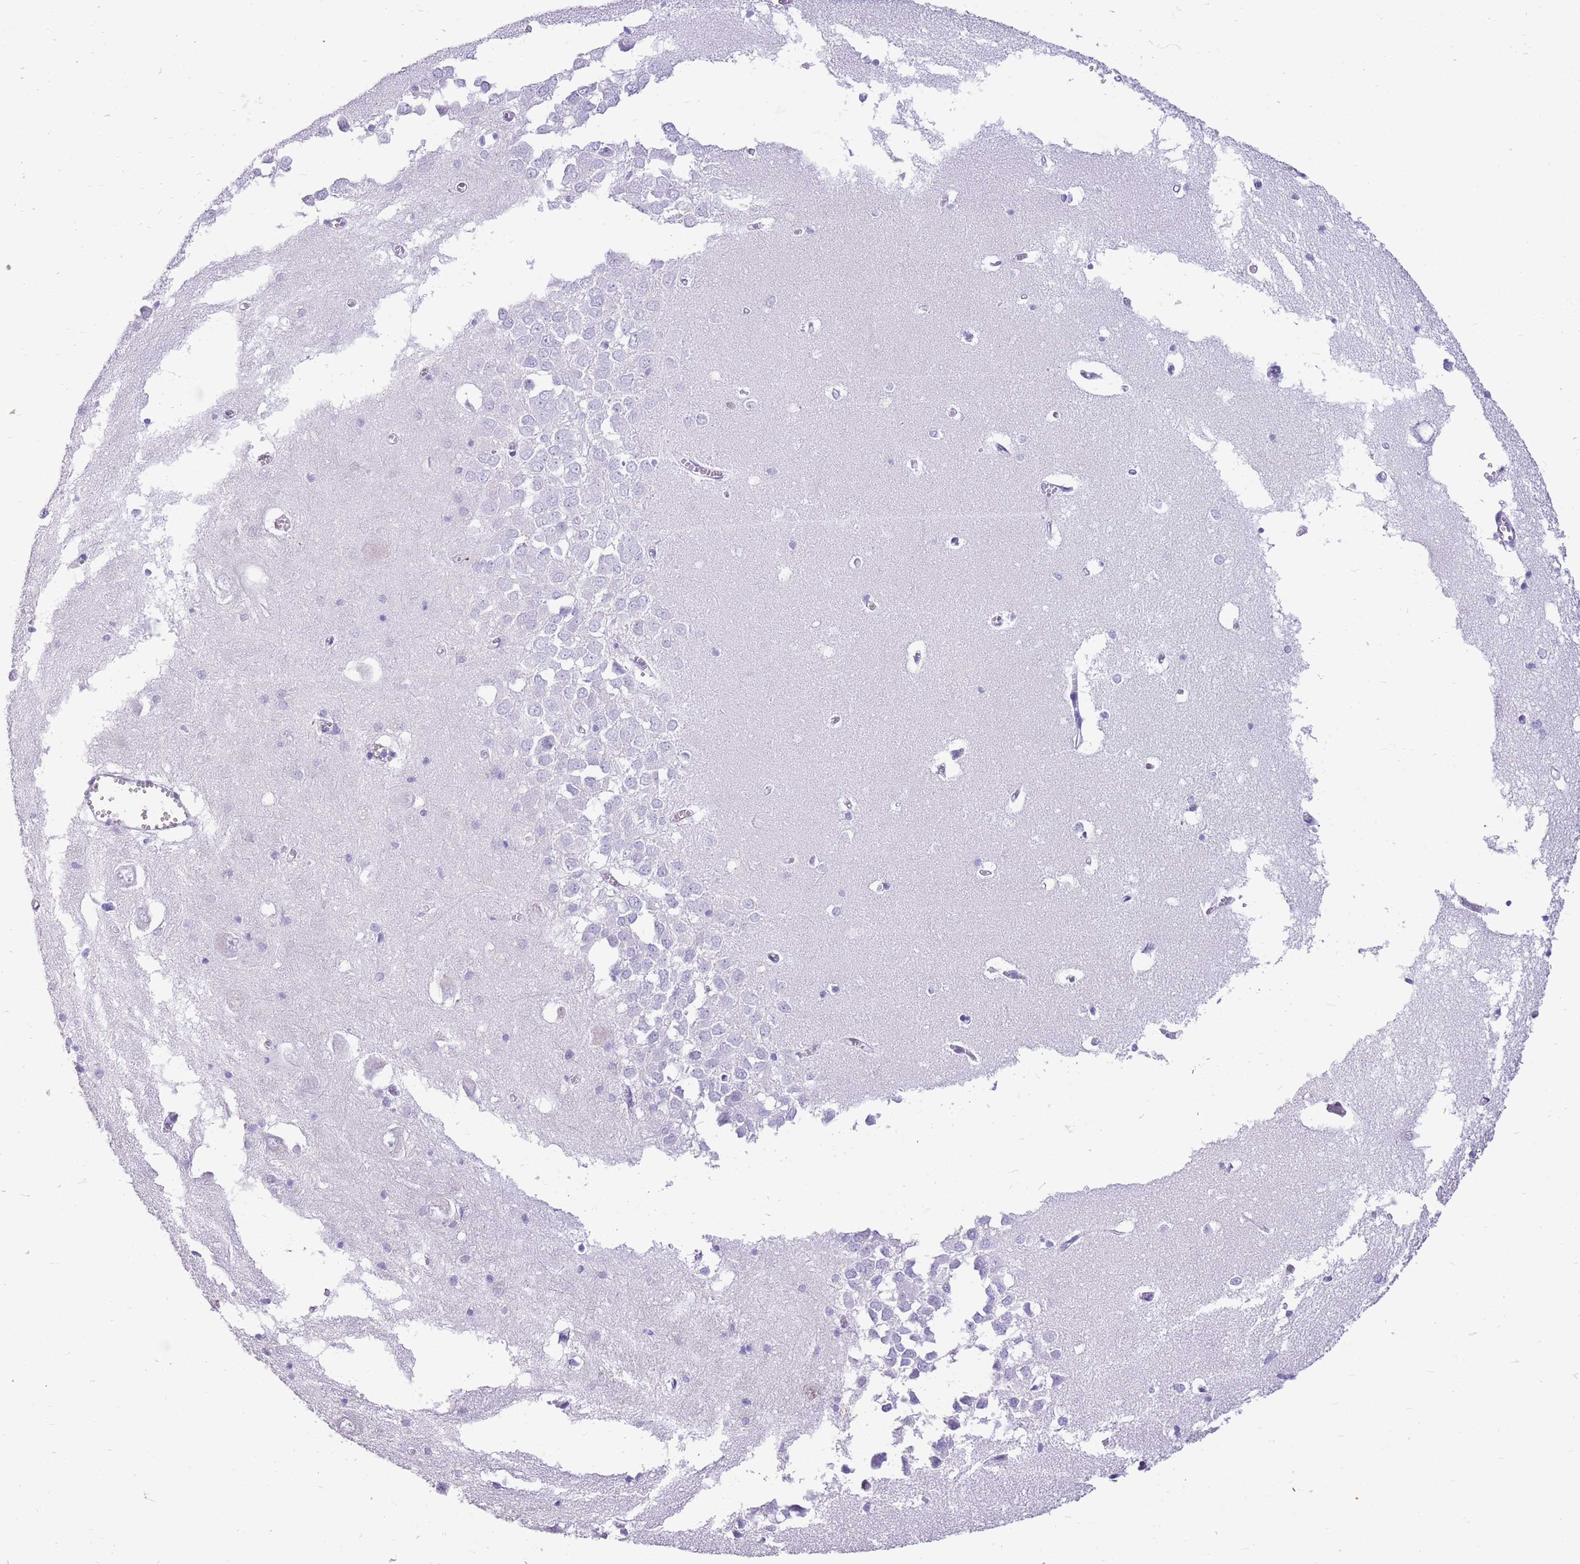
{"staining": {"intensity": "negative", "quantity": "none", "location": "none"}, "tissue": "hippocampus", "cell_type": "Glial cells", "image_type": "normal", "snomed": [{"axis": "morphology", "description": "Normal tissue, NOS"}, {"axis": "topography", "description": "Hippocampus"}], "caption": "The histopathology image demonstrates no staining of glial cells in unremarkable hippocampus. (DAB (3,3'-diaminobenzidine) immunohistochemistry, high magnification).", "gene": "CYP21A2", "patient": {"sex": "male", "age": 70}}